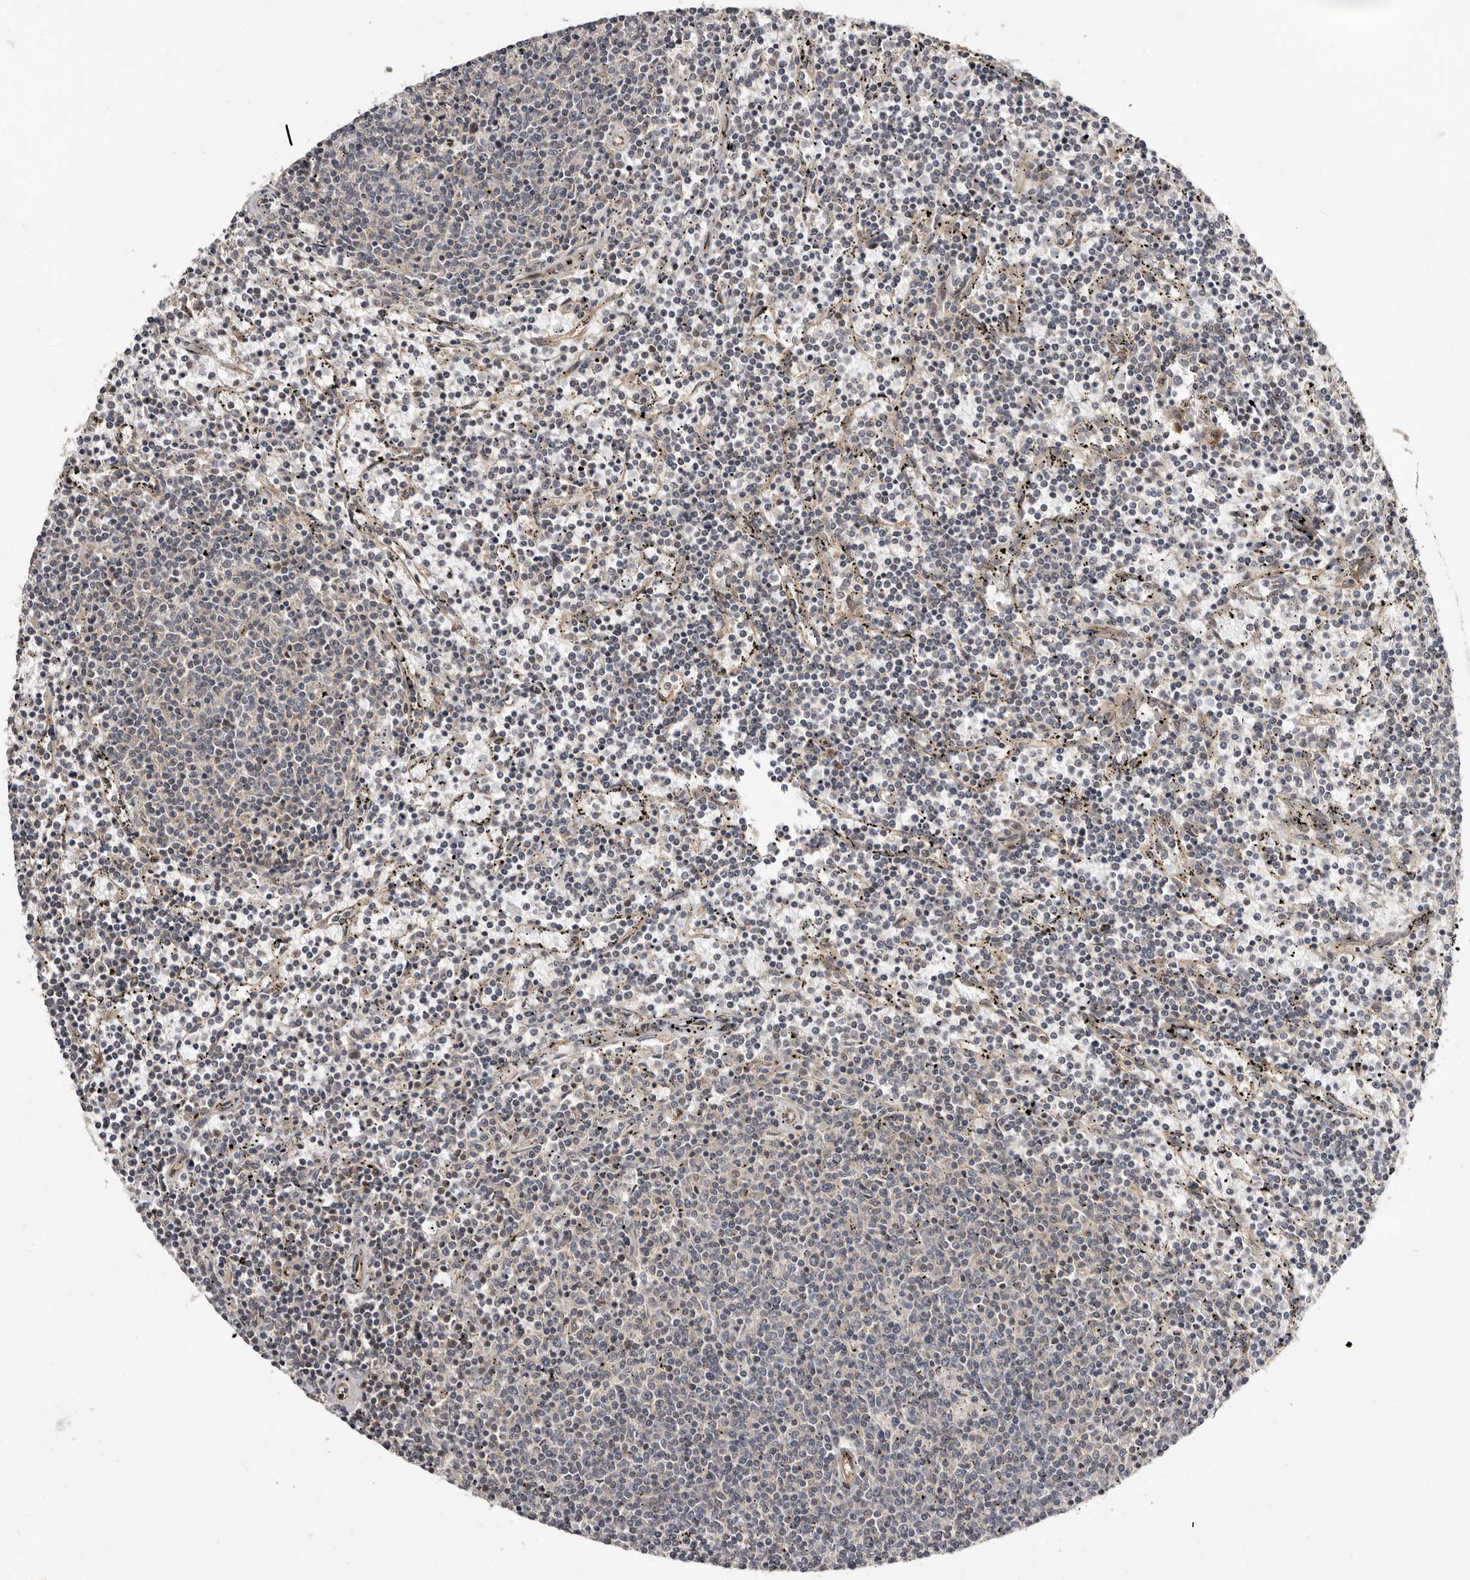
{"staining": {"intensity": "negative", "quantity": "none", "location": "none"}, "tissue": "lymphoma", "cell_type": "Tumor cells", "image_type": "cancer", "snomed": [{"axis": "morphology", "description": "Malignant lymphoma, non-Hodgkin's type, Low grade"}, {"axis": "topography", "description": "Spleen"}], "caption": "IHC micrograph of neoplastic tissue: human lymphoma stained with DAB displays no significant protein expression in tumor cells. (Immunohistochemistry, brightfield microscopy, high magnification).", "gene": "SBDS", "patient": {"sex": "female", "age": 50}}